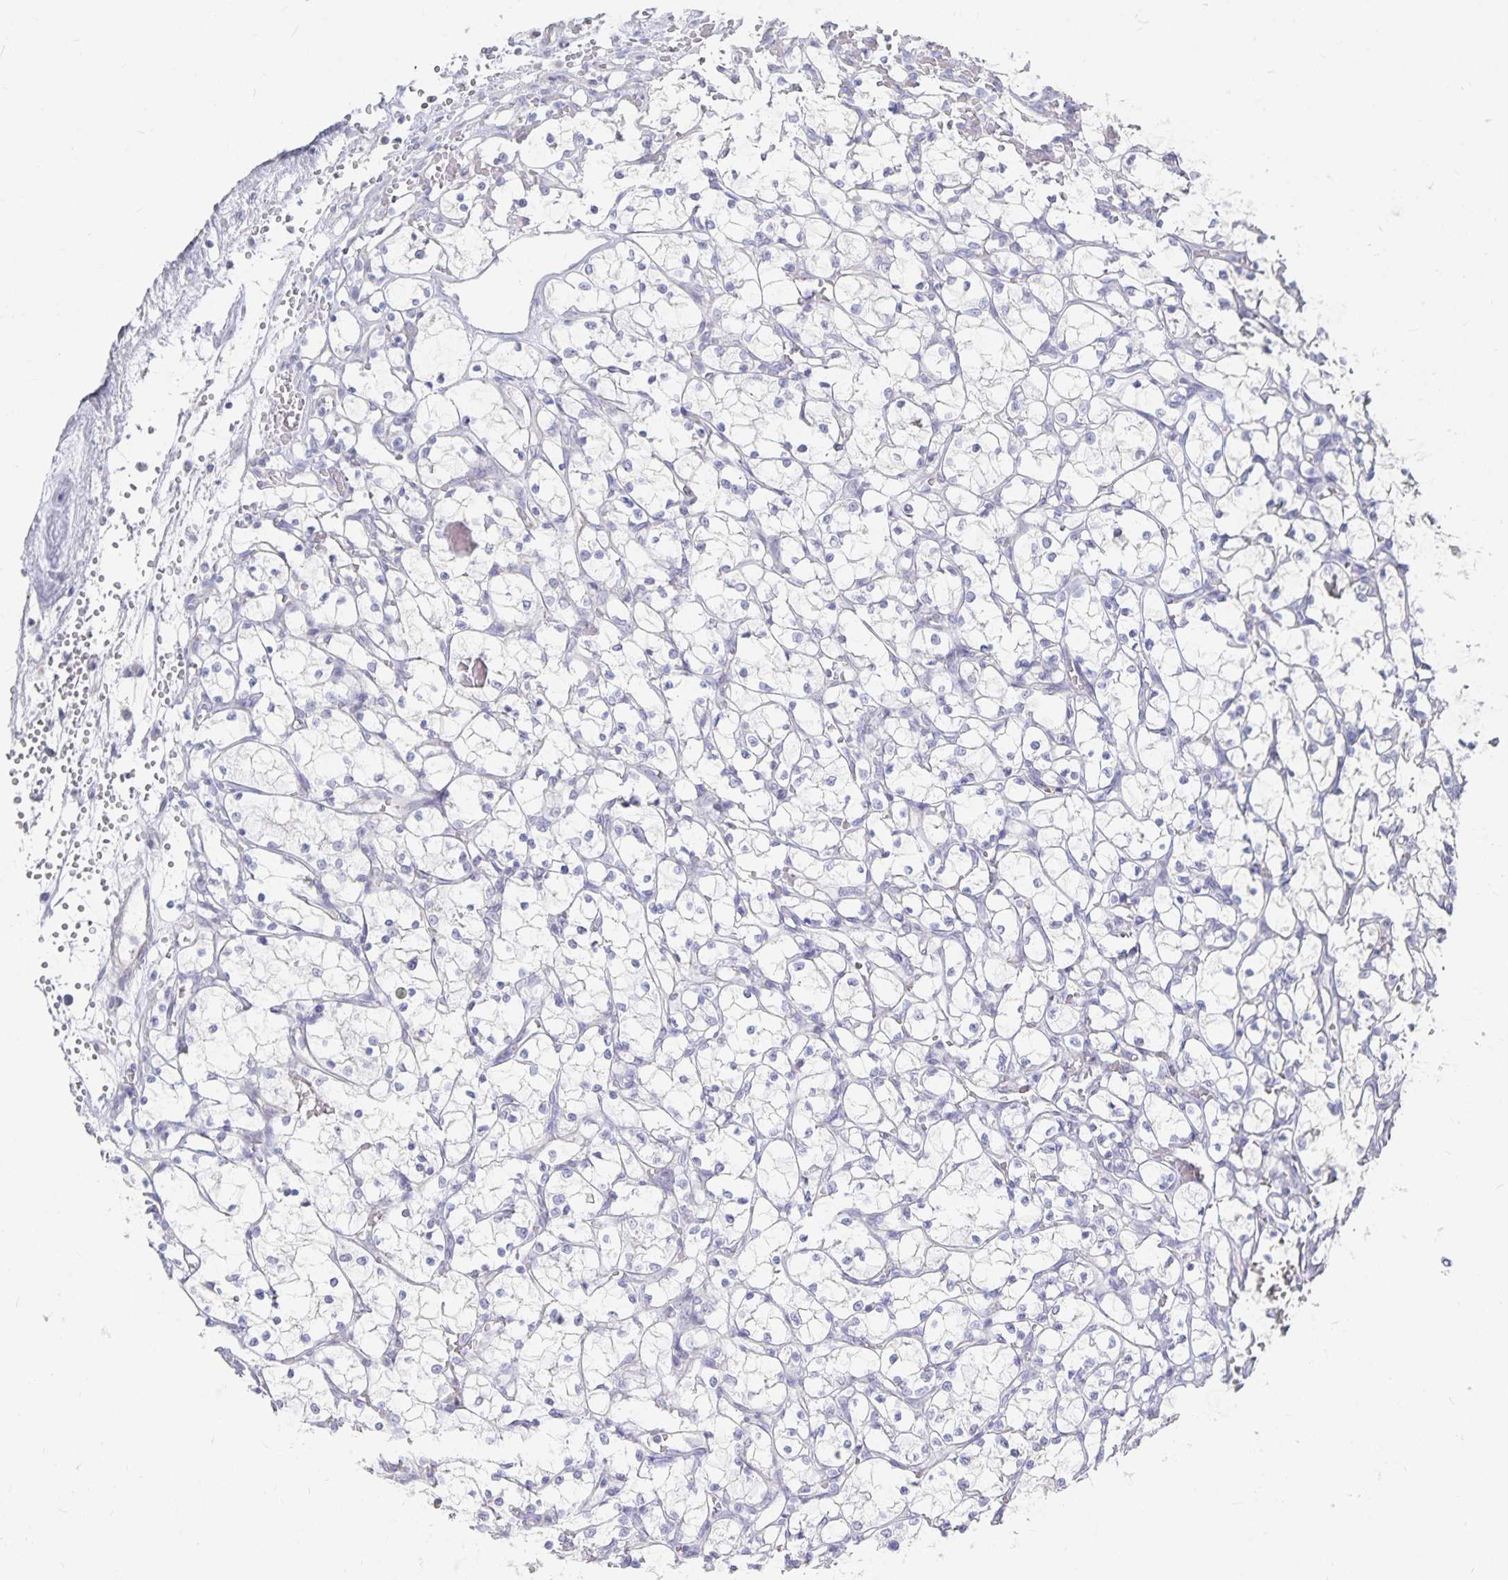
{"staining": {"intensity": "negative", "quantity": "none", "location": "none"}, "tissue": "renal cancer", "cell_type": "Tumor cells", "image_type": "cancer", "snomed": [{"axis": "morphology", "description": "Adenocarcinoma, NOS"}, {"axis": "topography", "description": "Kidney"}], "caption": "This is an immunohistochemistry image of human renal adenocarcinoma. There is no expression in tumor cells.", "gene": "DNAH9", "patient": {"sex": "female", "age": 69}}